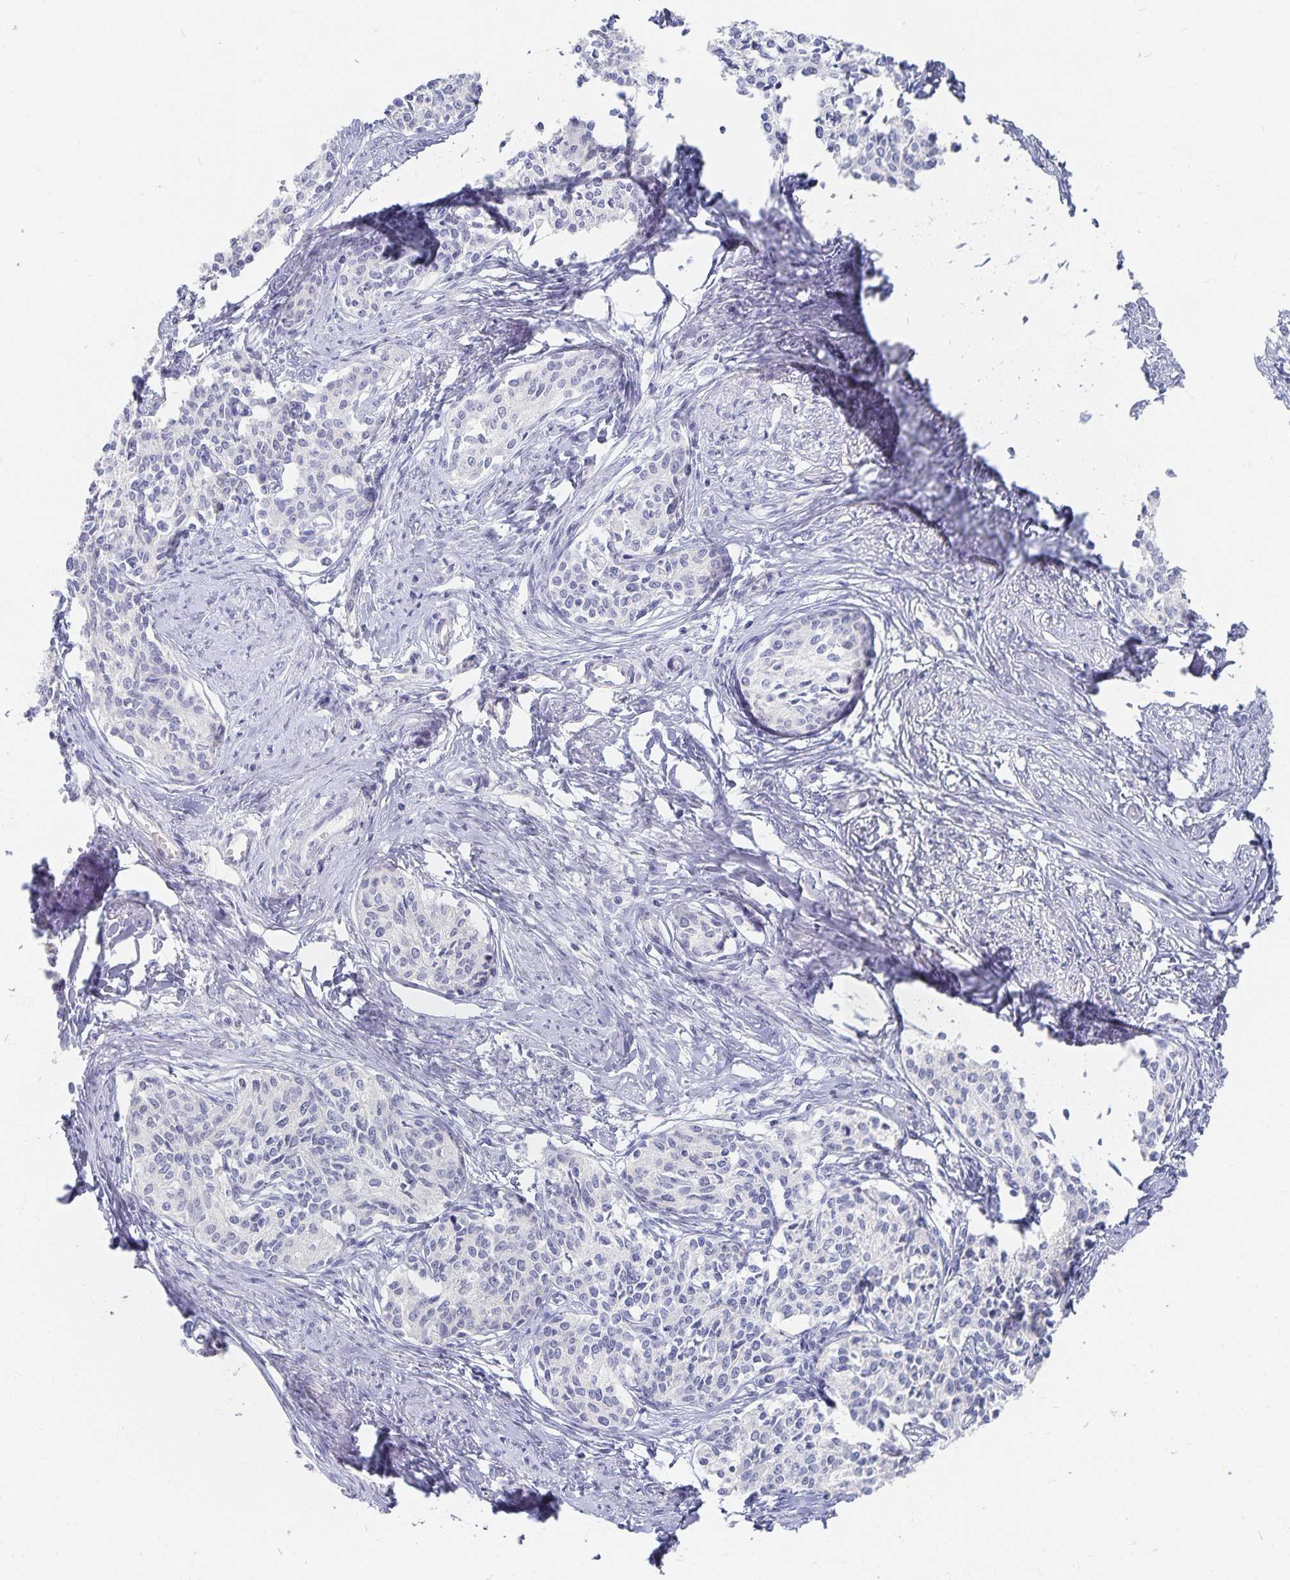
{"staining": {"intensity": "negative", "quantity": "none", "location": "none"}, "tissue": "cervical cancer", "cell_type": "Tumor cells", "image_type": "cancer", "snomed": [{"axis": "morphology", "description": "Squamous cell carcinoma, NOS"}, {"axis": "morphology", "description": "Adenocarcinoma, NOS"}, {"axis": "topography", "description": "Cervix"}], "caption": "DAB (3,3'-diaminobenzidine) immunohistochemical staining of human cervical cancer (adenocarcinoma) demonstrates no significant staining in tumor cells.", "gene": "DNAH9", "patient": {"sex": "female", "age": 52}}